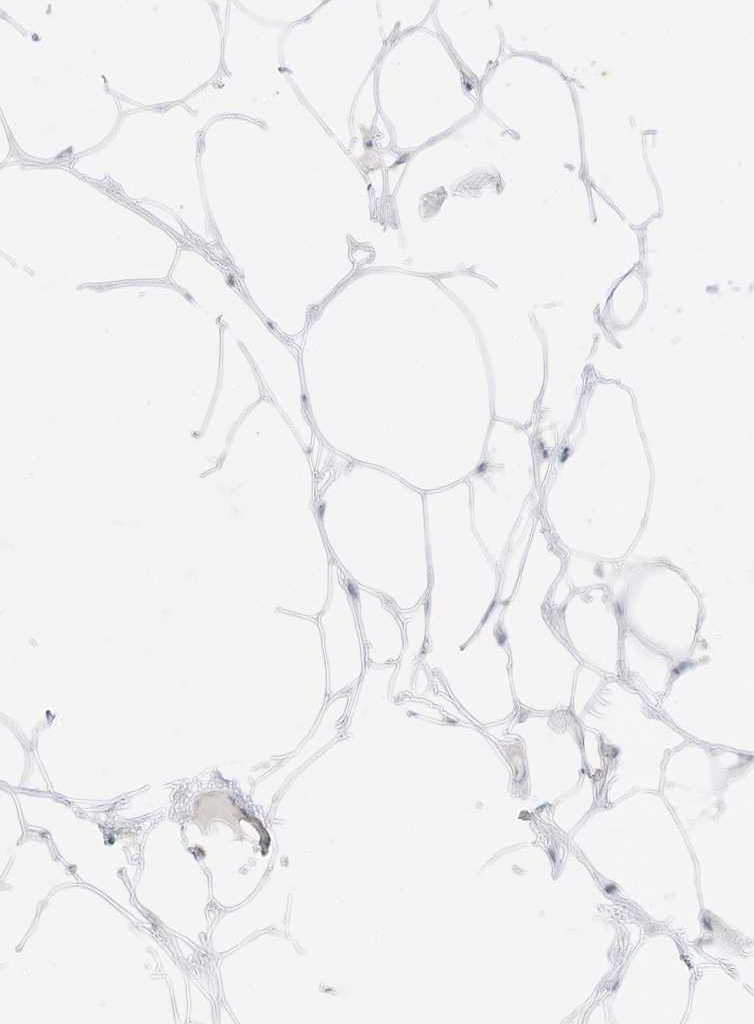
{"staining": {"intensity": "negative", "quantity": "none", "location": "none"}, "tissue": "adipose tissue", "cell_type": "Adipocytes", "image_type": "normal", "snomed": [{"axis": "morphology", "description": "Normal tissue, NOS"}, {"axis": "topography", "description": "Breast"}], "caption": "IHC of normal adipose tissue exhibits no staining in adipocytes. Nuclei are stained in blue.", "gene": "RAC1", "patient": {"sex": "female", "age": 23}}